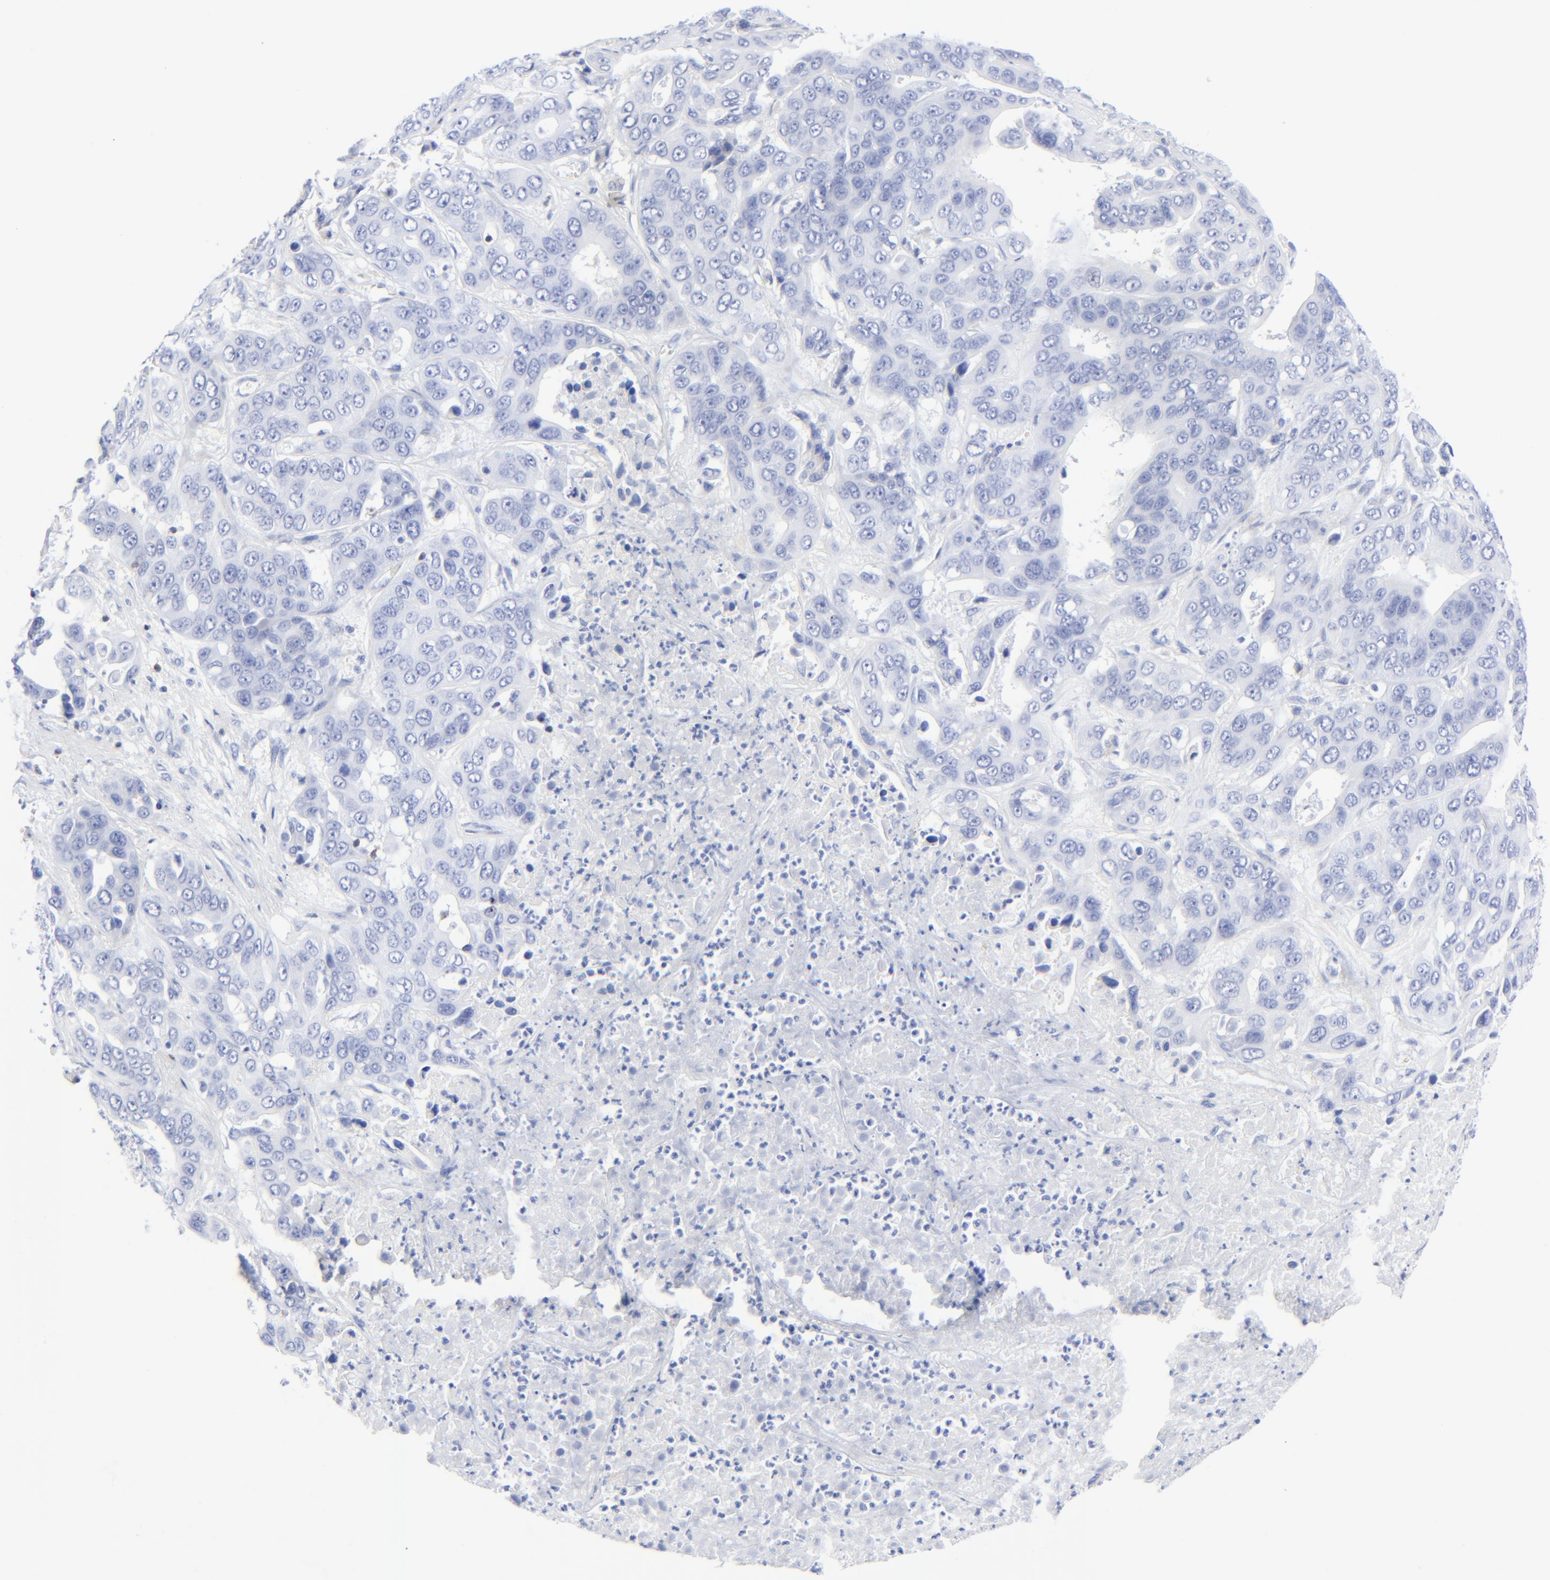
{"staining": {"intensity": "negative", "quantity": "none", "location": "none"}, "tissue": "liver cancer", "cell_type": "Tumor cells", "image_type": "cancer", "snomed": [{"axis": "morphology", "description": "Cholangiocarcinoma"}, {"axis": "topography", "description": "Liver"}], "caption": "Liver cholangiocarcinoma was stained to show a protein in brown. There is no significant staining in tumor cells.", "gene": "LCK", "patient": {"sex": "female", "age": 52}}